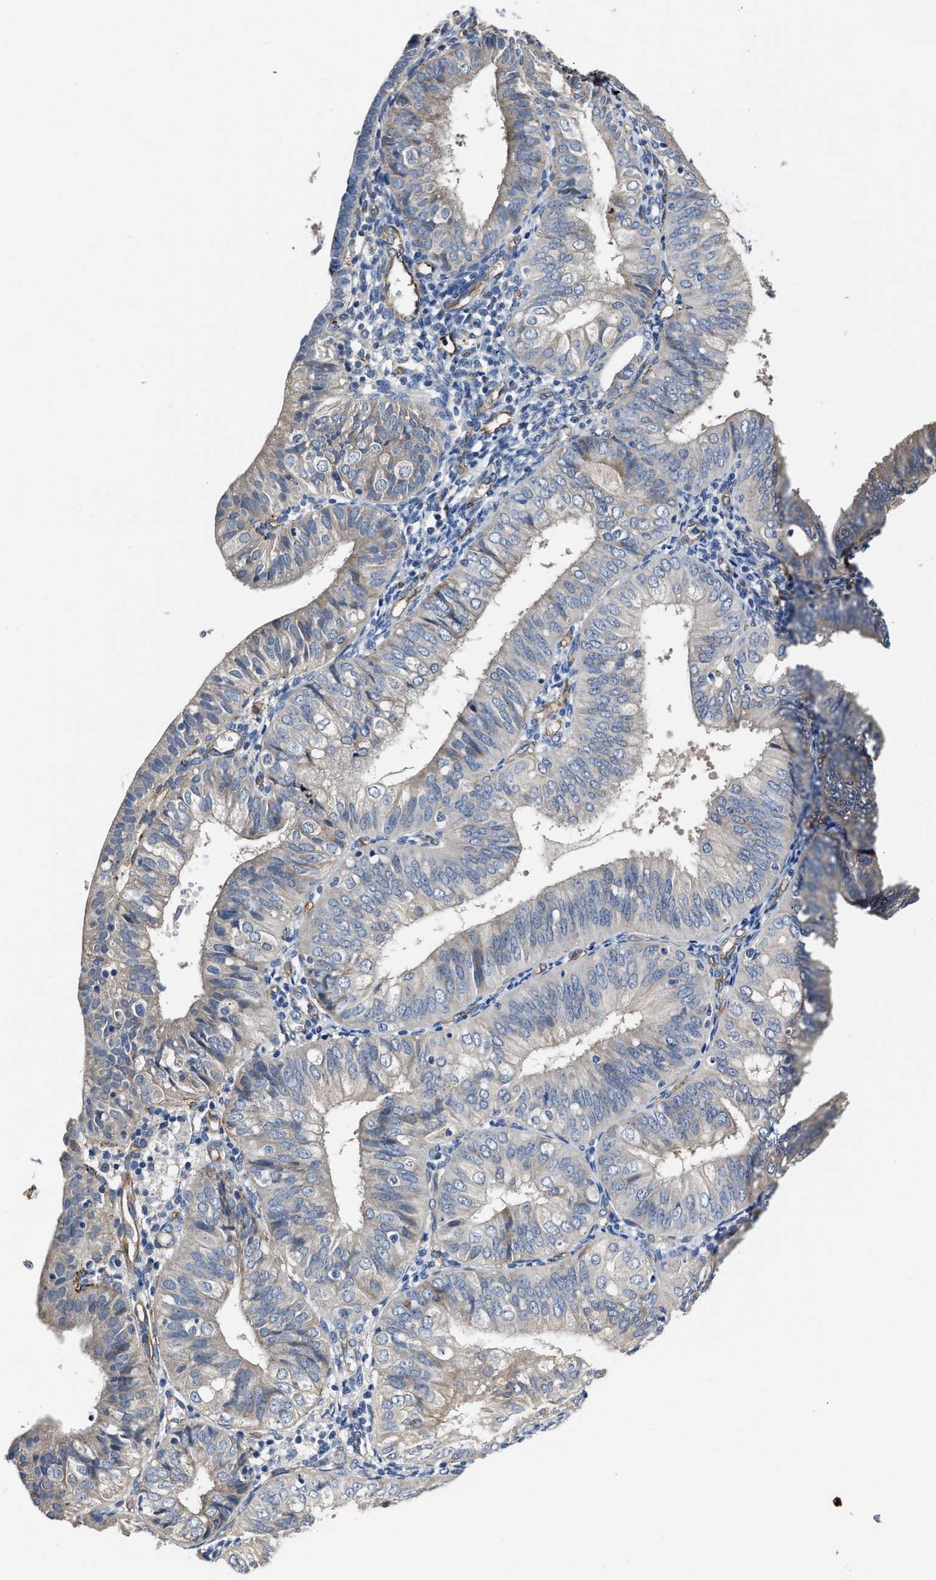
{"staining": {"intensity": "weak", "quantity": "<25%", "location": "cytoplasmic/membranous"}, "tissue": "endometrial cancer", "cell_type": "Tumor cells", "image_type": "cancer", "snomed": [{"axis": "morphology", "description": "Adenocarcinoma, NOS"}, {"axis": "topography", "description": "Endometrium"}], "caption": "Immunohistochemical staining of endometrial cancer shows no significant positivity in tumor cells. Nuclei are stained in blue.", "gene": "C22orf42", "patient": {"sex": "female", "age": 58}}